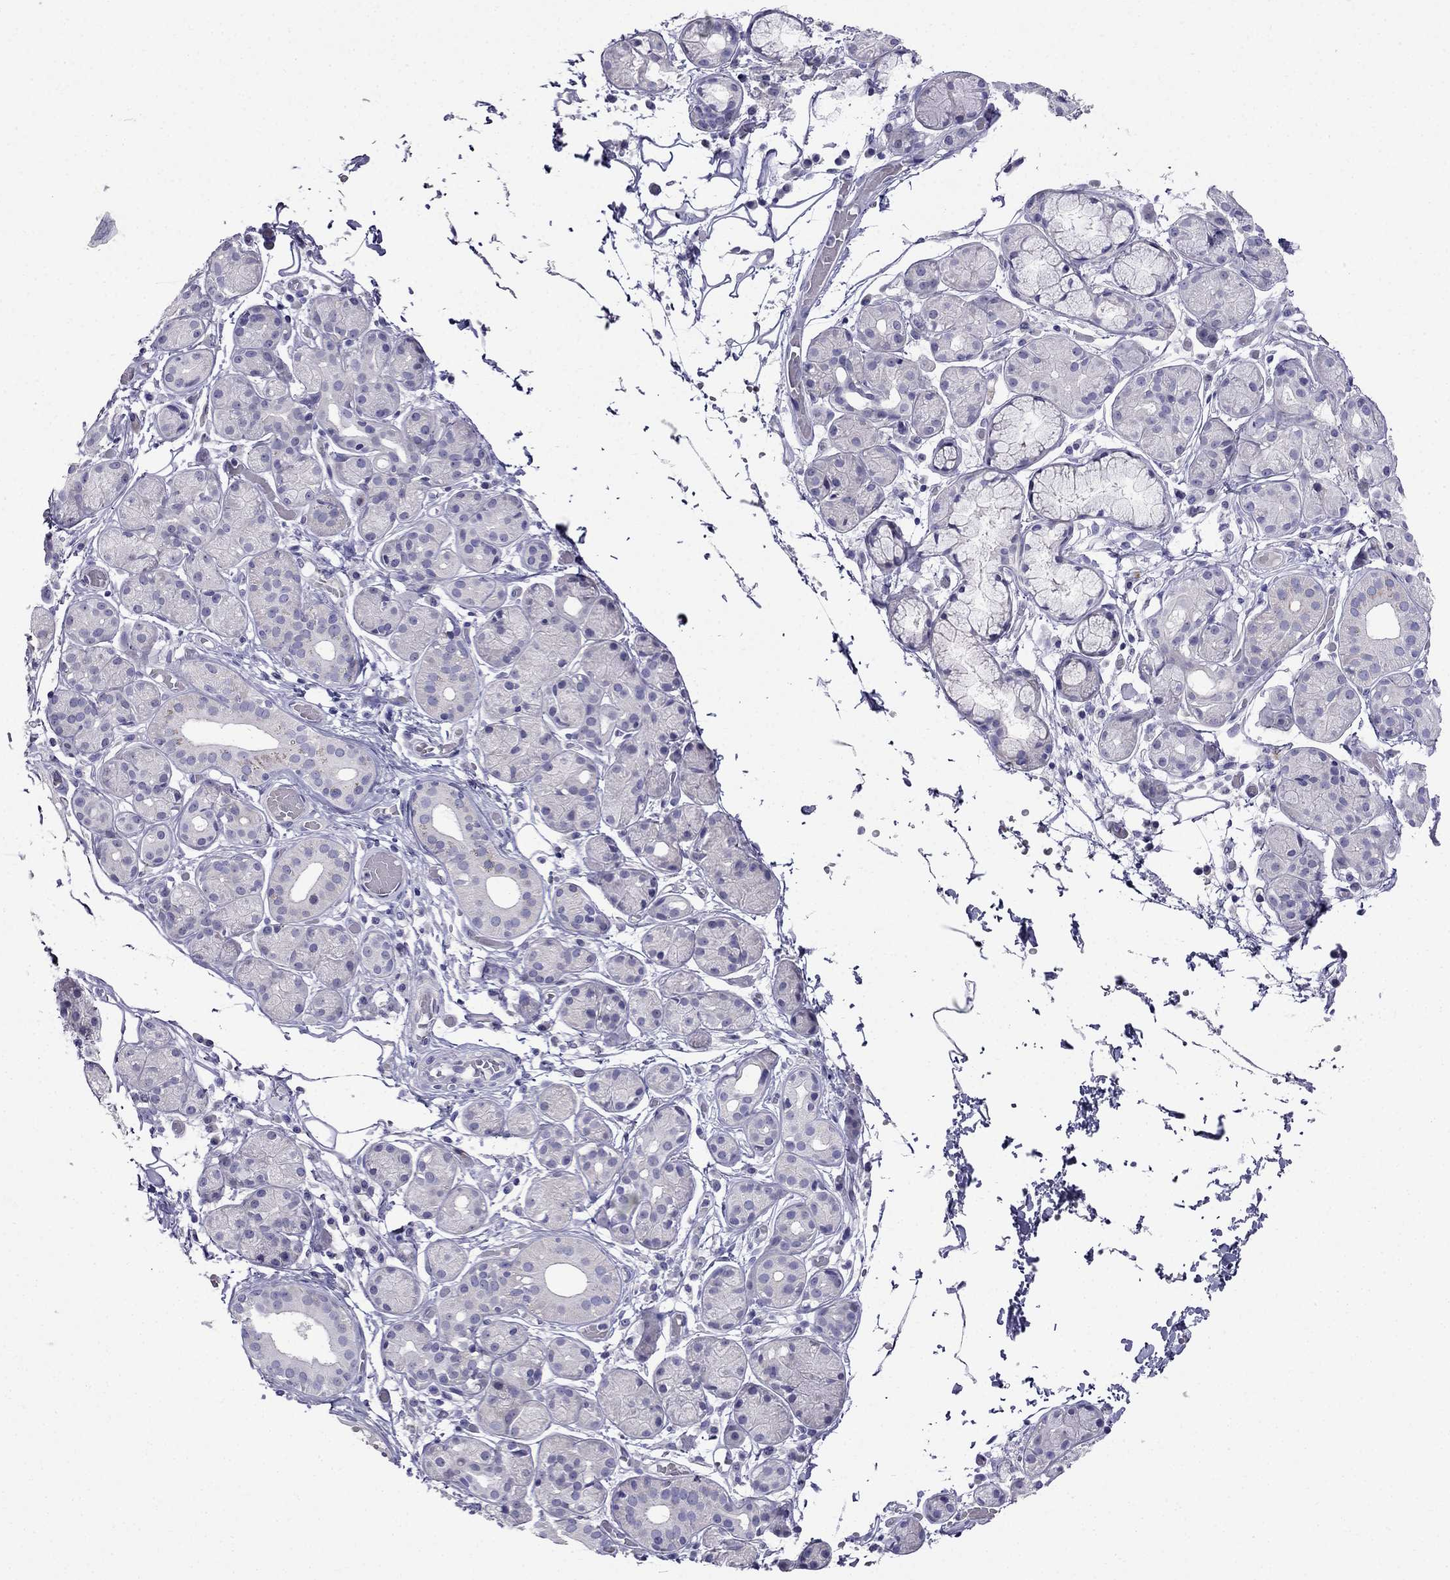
{"staining": {"intensity": "negative", "quantity": "none", "location": "none"}, "tissue": "salivary gland", "cell_type": "Glandular cells", "image_type": "normal", "snomed": [{"axis": "morphology", "description": "Normal tissue, NOS"}, {"axis": "topography", "description": "Salivary gland"}, {"axis": "topography", "description": "Peripheral nerve tissue"}], "caption": "A micrograph of salivary gland stained for a protein exhibits no brown staining in glandular cells.", "gene": "PATE1", "patient": {"sex": "male", "age": 71}}